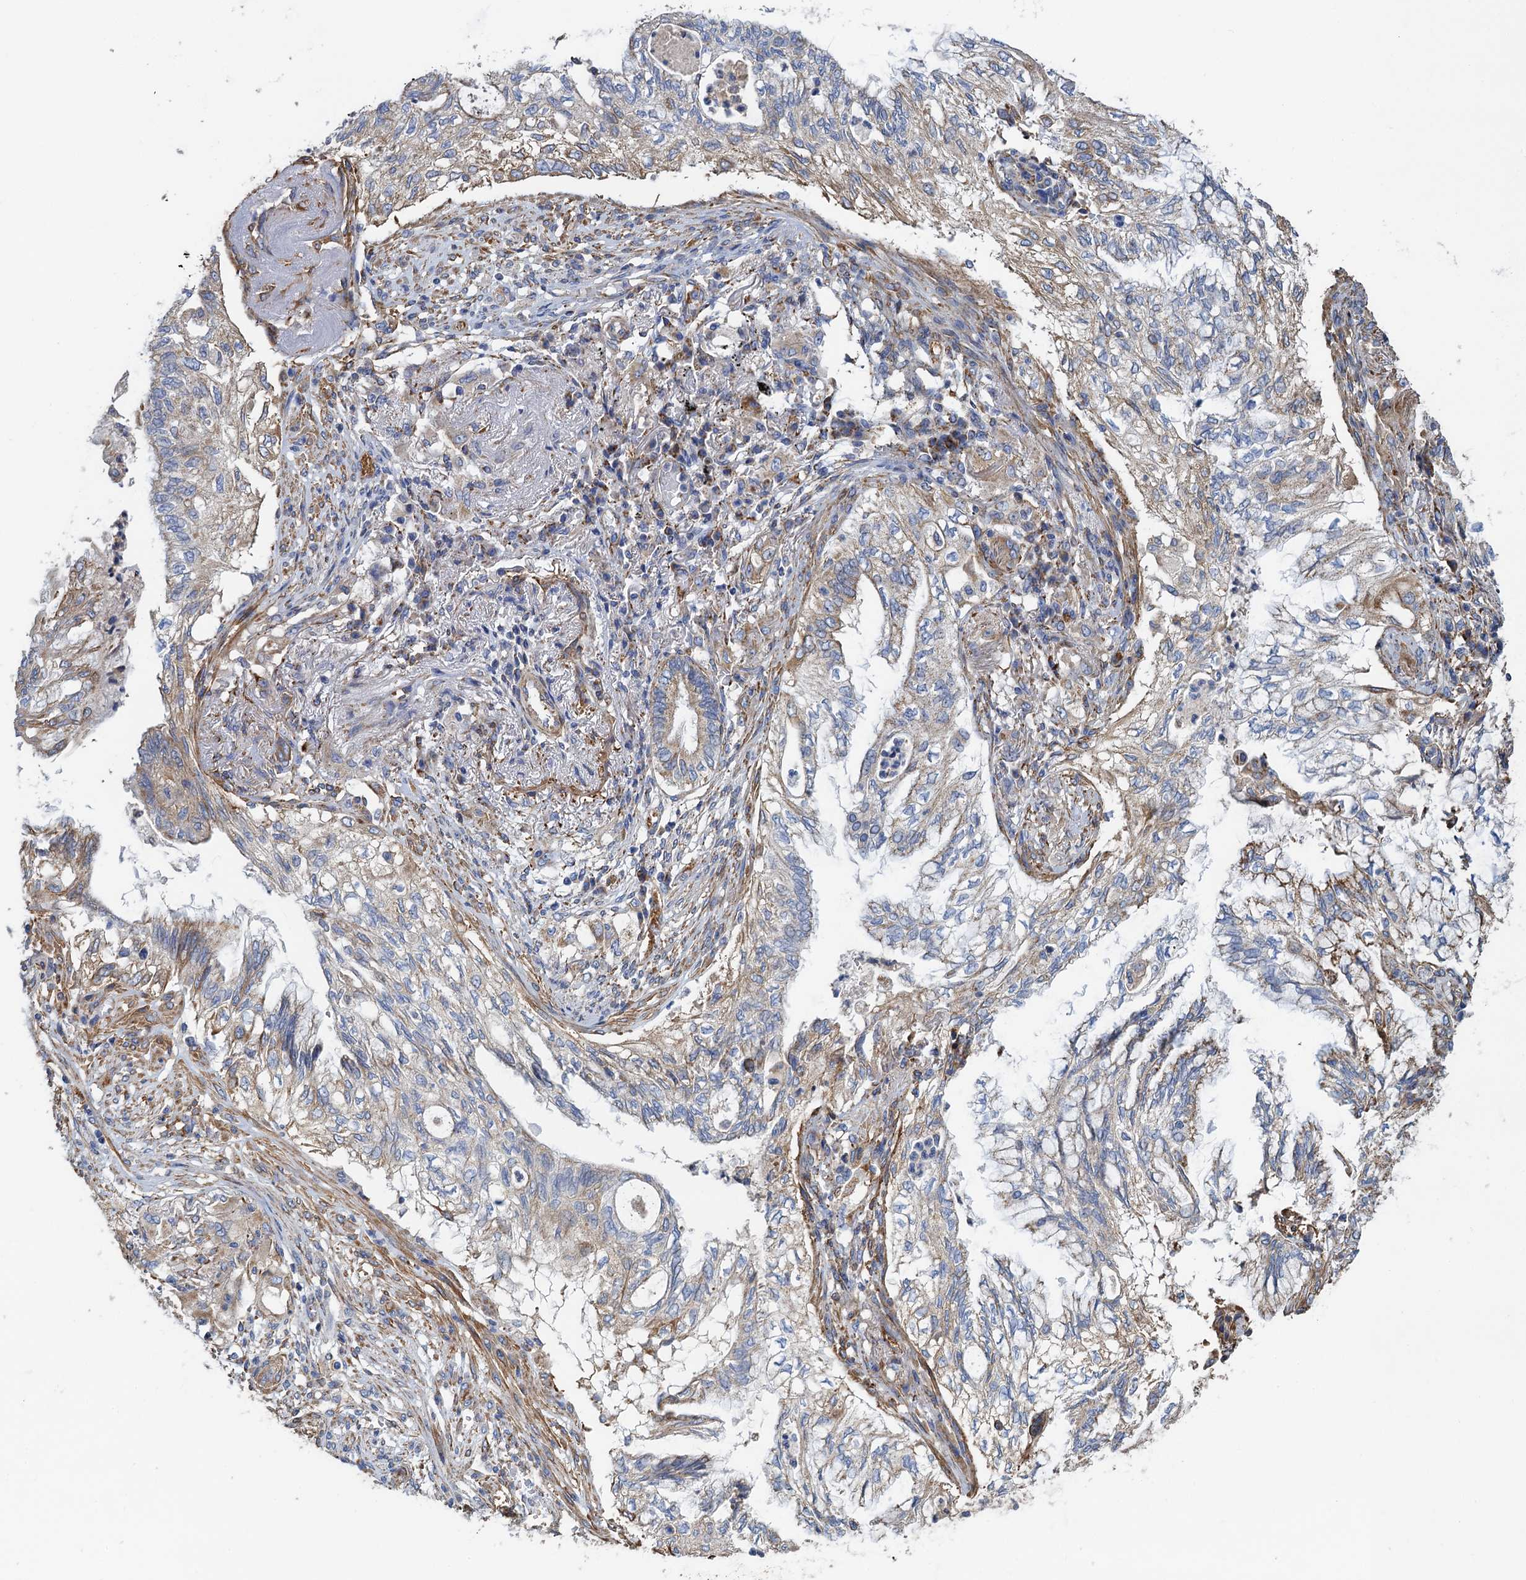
{"staining": {"intensity": "moderate", "quantity": "<25%", "location": "cytoplasmic/membranous"}, "tissue": "lung cancer", "cell_type": "Tumor cells", "image_type": "cancer", "snomed": [{"axis": "morphology", "description": "Adenocarcinoma, NOS"}, {"axis": "topography", "description": "Lung"}], "caption": "Lung cancer stained with a protein marker exhibits moderate staining in tumor cells.", "gene": "GCSH", "patient": {"sex": "female", "age": 70}}